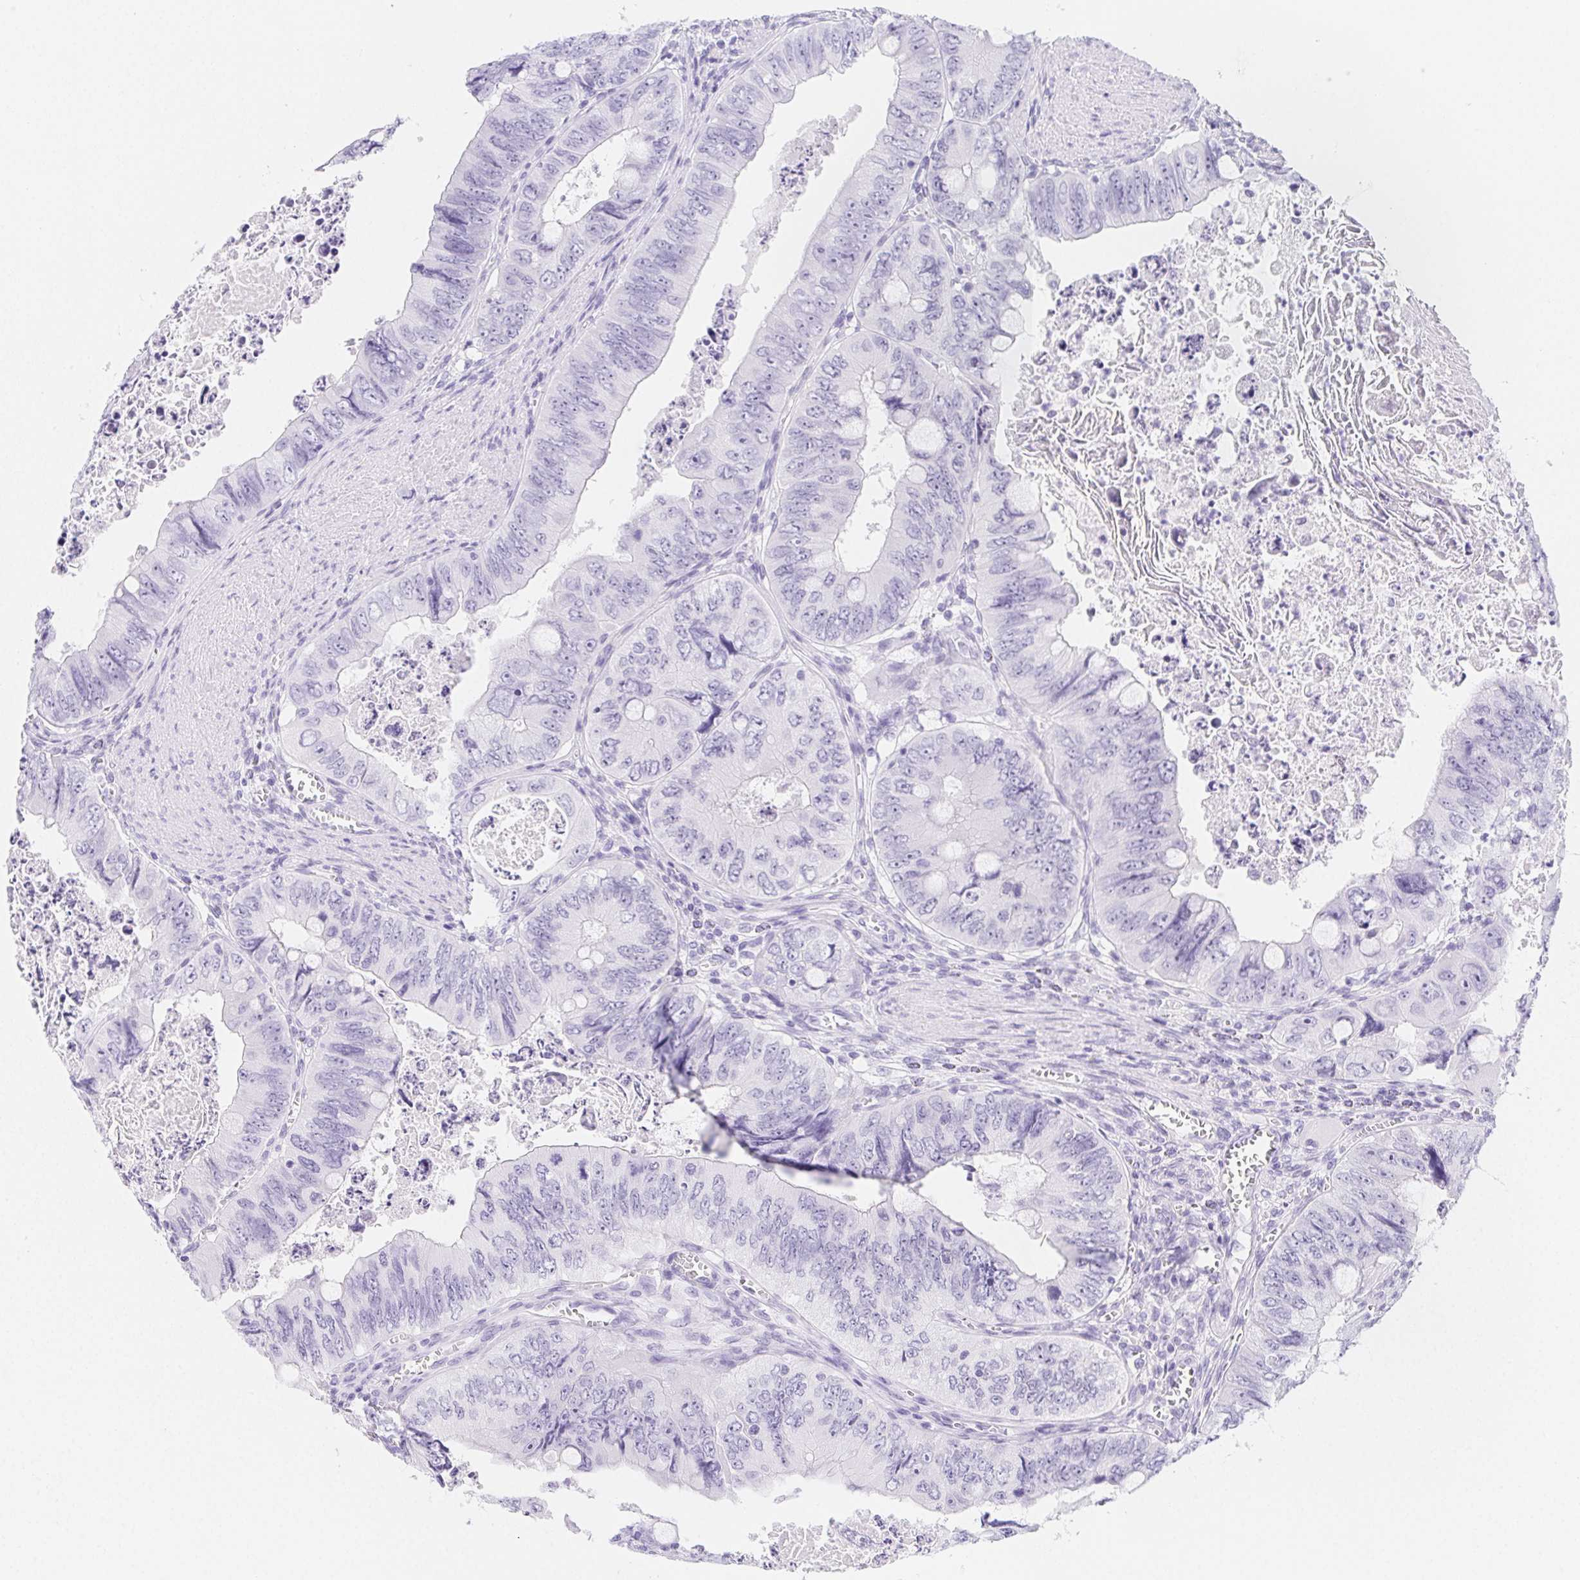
{"staining": {"intensity": "negative", "quantity": "none", "location": "none"}, "tissue": "colorectal cancer", "cell_type": "Tumor cells", "image_type": "cancer", "snomed": [{"axis": "morphology", "description": "Adenocarcinoma, NOS"}, {"axis": "topography", "description": "Colon"}], "caption": "This is an IHC photomicrograph of colorectal cancer (adenocarcinoma). There is no staining in tumor cells.", "gene": "ZBBX", "patient": {"sex": "female", "age": 84}}